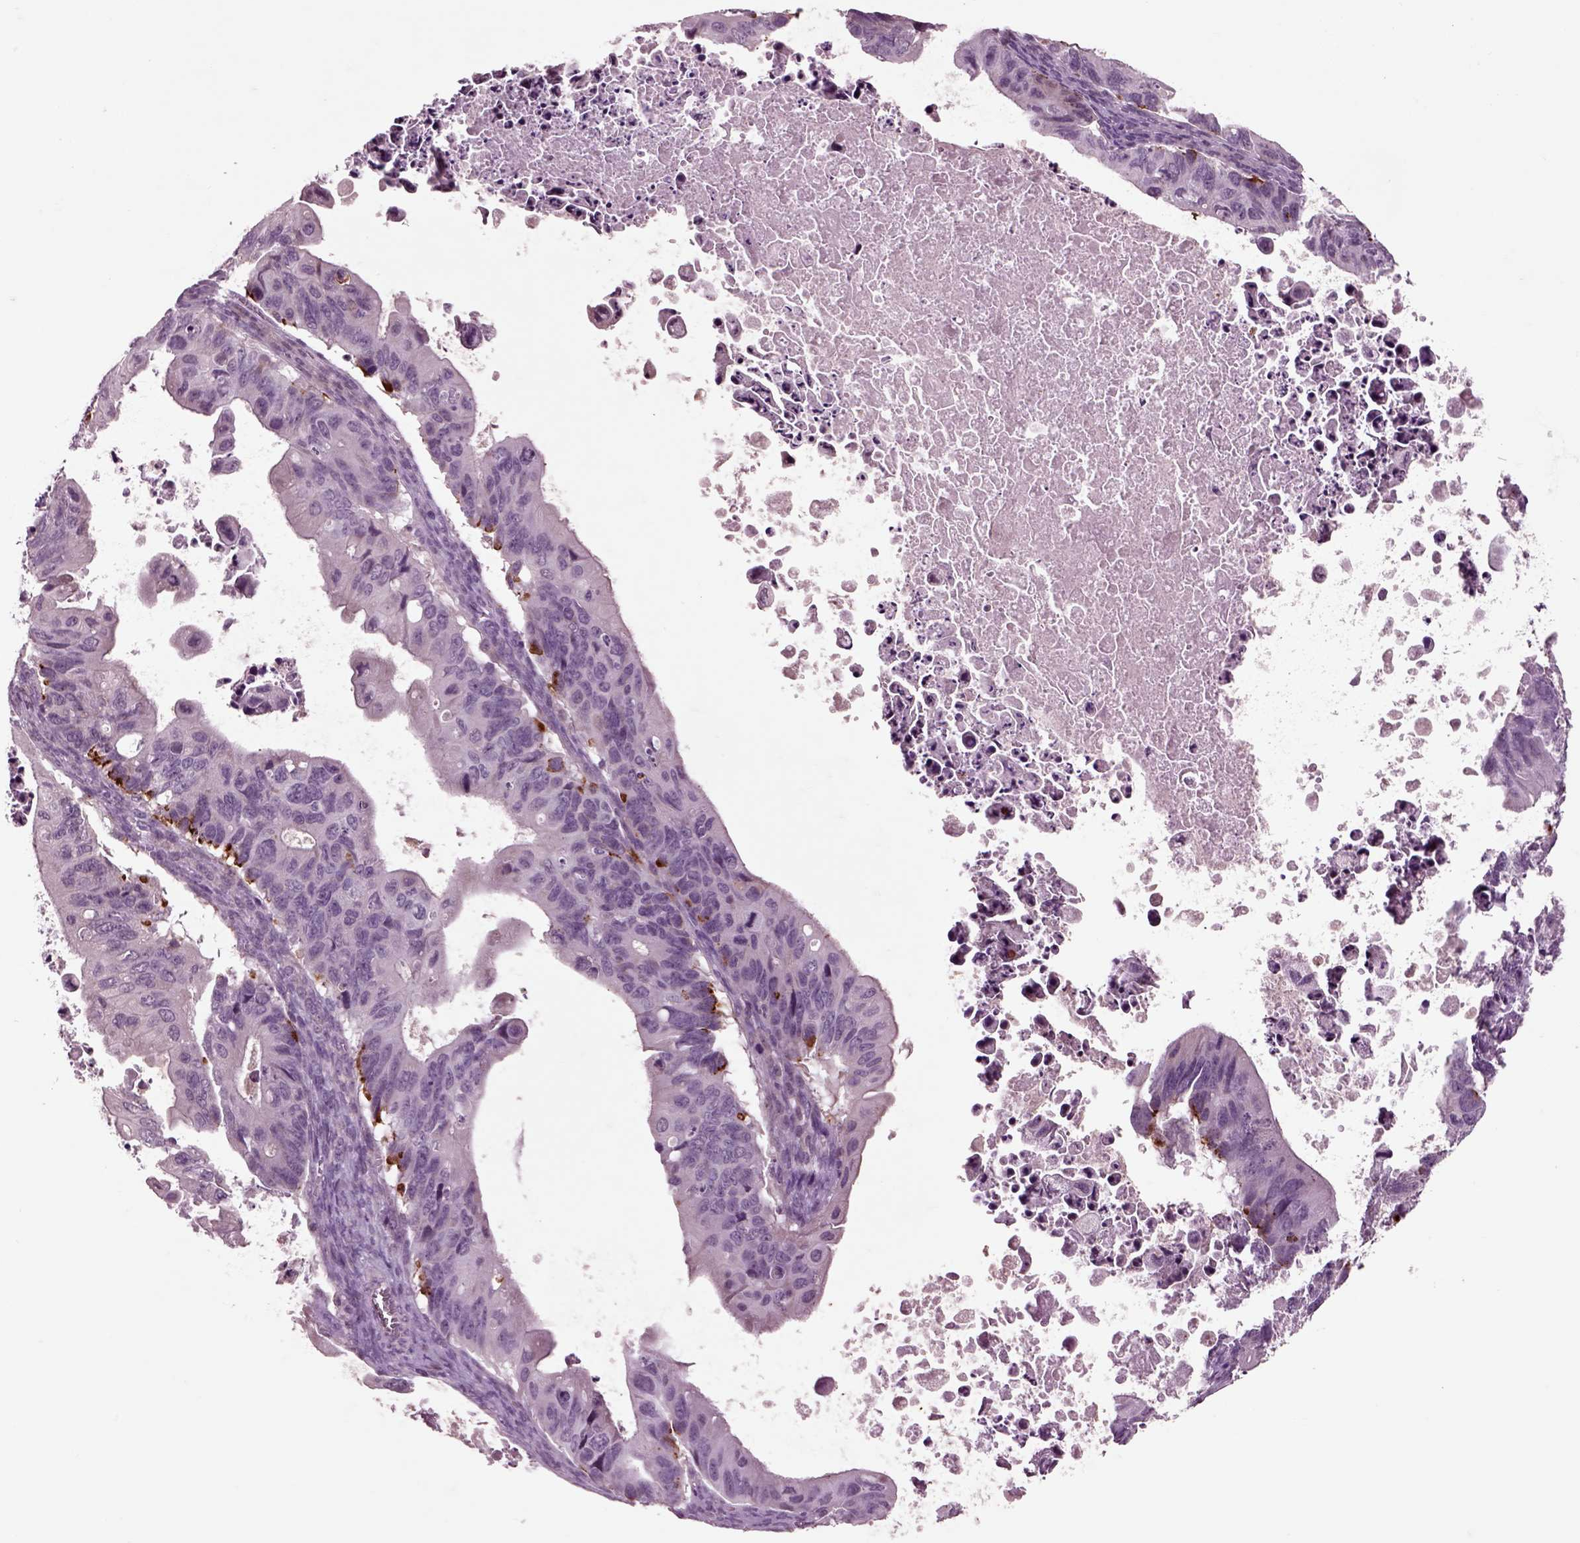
{"staining": {"intensity": "strong", "quantity": "<25%", "location": "cytoplasmic/membranous"}, "tissue": "ovarian cancer", "cell_type": "Tumor cells", "image_type": "cancer", "snomed": [{"axis": "morphology", "description": "Cystadenocarcinoma, mucinous, NOS"}, {"axis": "topography", "description": "Ovary"}], "caption": "Strong cytoplasmic/membranous protein positivity is seen in approximately <25% of tumor cells in ovarian cancer.", "gene": "CHGB", "patient": {"sex": "female", "age": 64}}